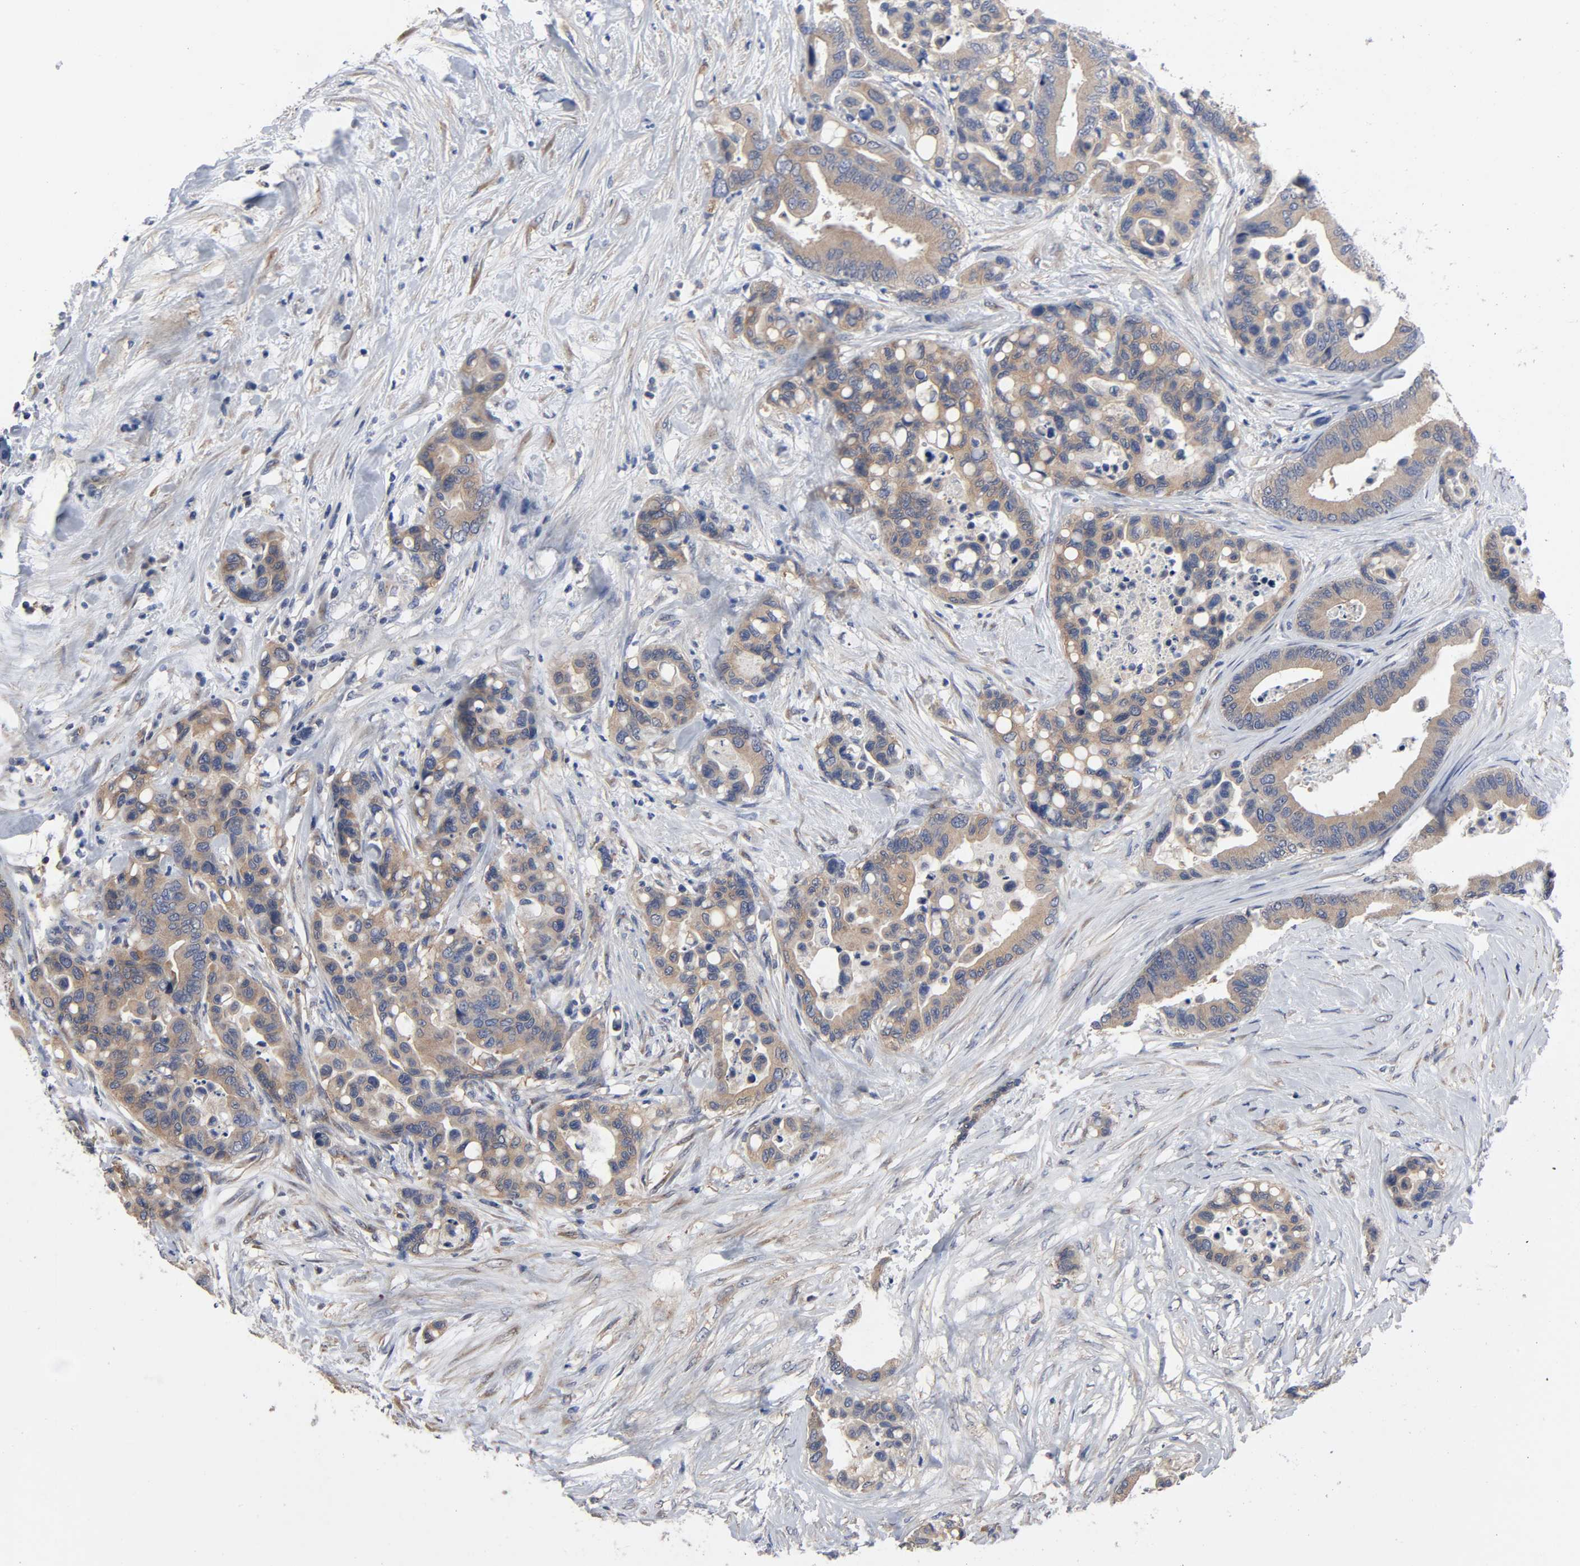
{"staining": {"intensity": "moderate", "quantity": ">75%", "location": "cytoplasmic/membranous"}, "tissue": "colorectal cancer", "cell_type": "Tumor cells", "image_type": "cancer", "snomed": [{"axis": "morphology", "description": "Adenocarcinoma, NOS"}, {"axis": "topography", "description": "Colon"}], "caption": "Colorectal adenocarcinoma was stained to show a protein in brown. There is medium levels of moderate cytoplasmic/membranous staining in approximately >75% of tumor cells. (Brightfield microscopy of DAB IHC at high magnification).", "gene": "DYNLT3", "patient": {"sex": "male", "age": 82}}